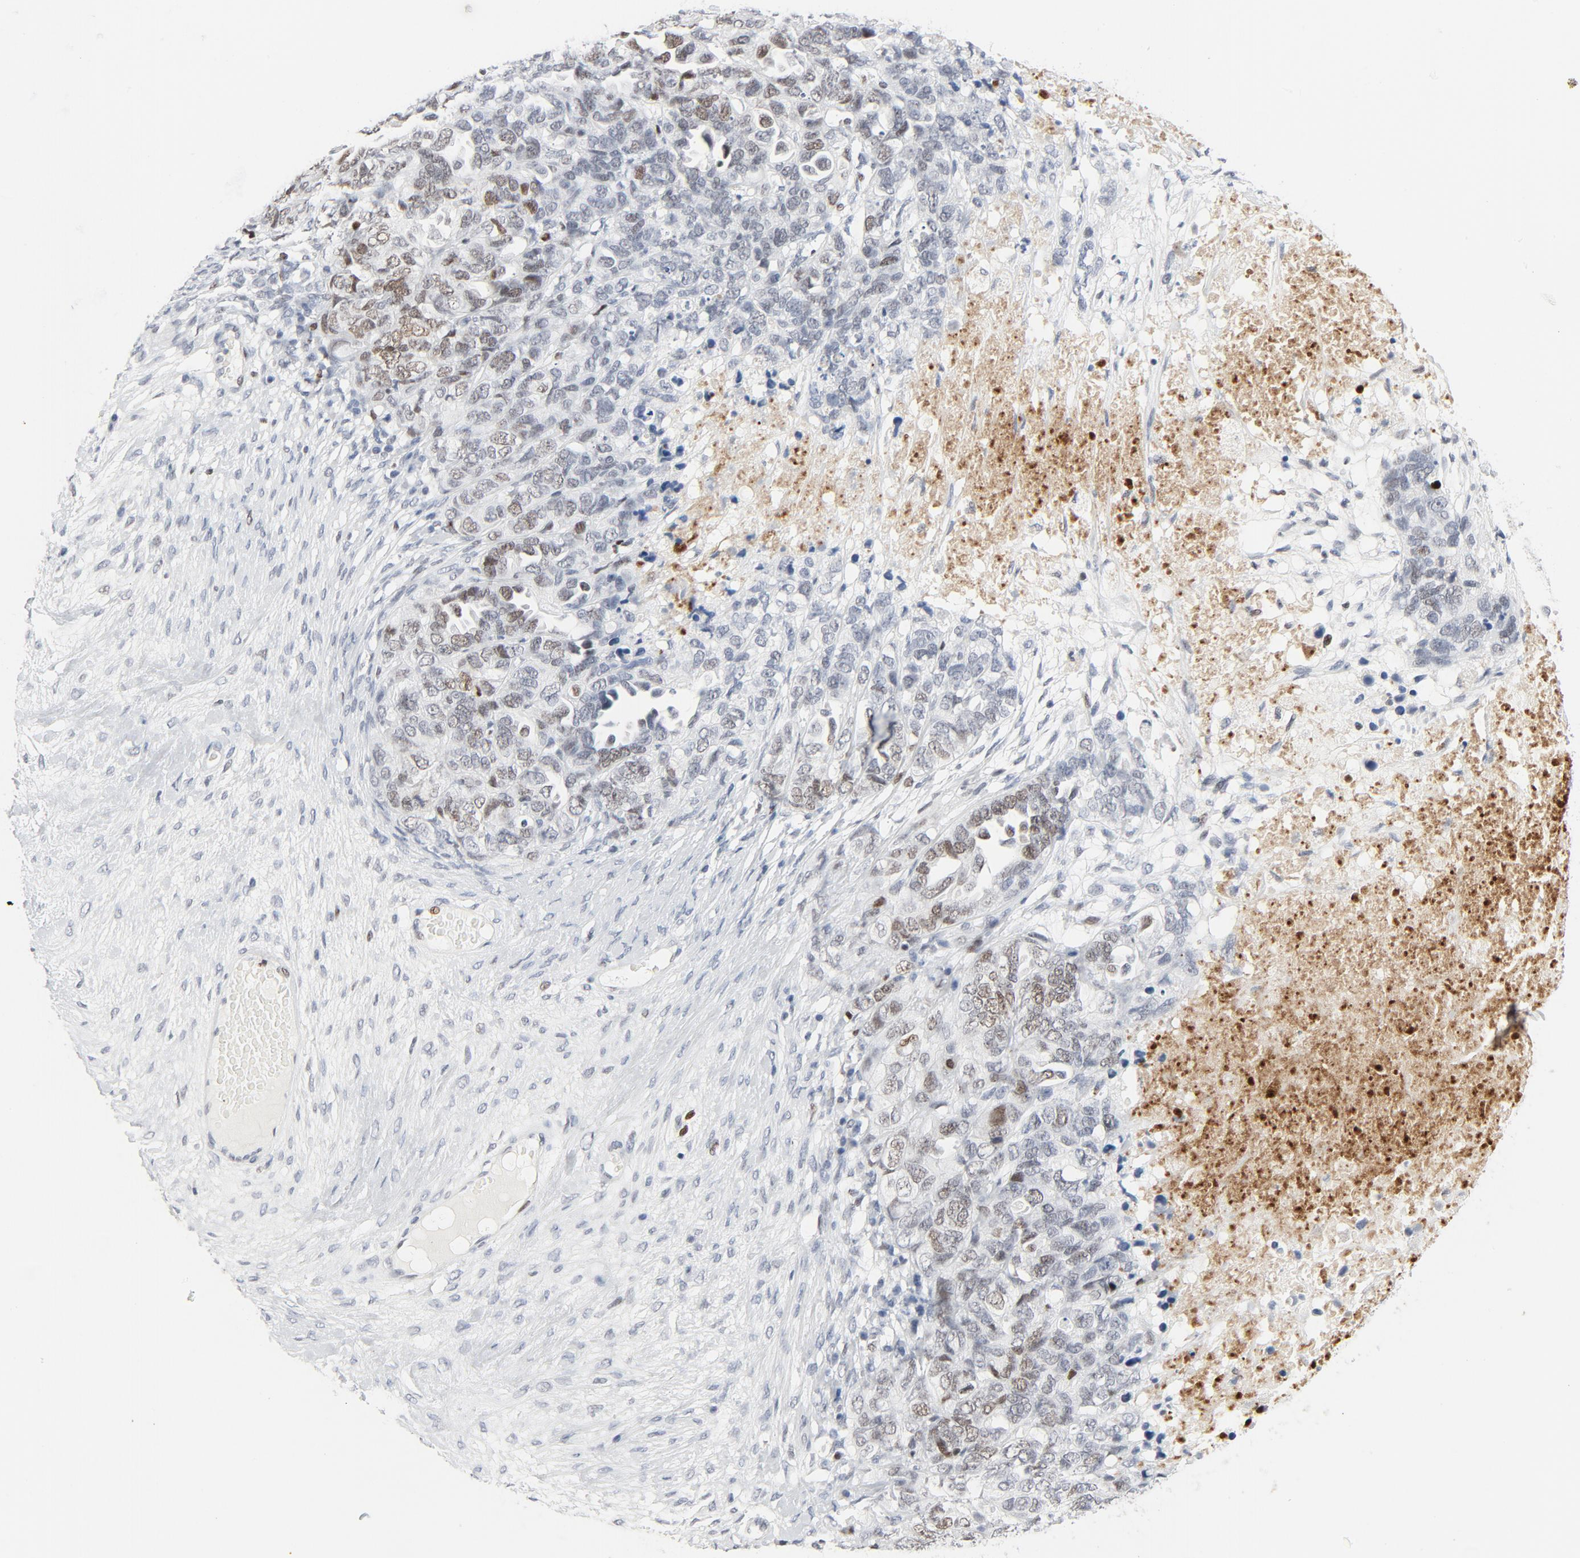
{"staining": {"intensity": "moderate", "quantity": "25%-75%", "location": "nuclear"}, "tissue": "ovarian cancer", "cell_type": "Tumor cells", "image_type": "cancer", "snomed": [{"axis": "morphology", "description": "Cystadenocarcinoma, serous, NOS"}, {"axis": "topography", "description": "Ovary"}], "caption": "Immunohistochemistry (DAB) staining of human ovarian cancer displays moderate nuclear protein positivity in approximately 25%-75% of tumor cells.", "gene": "POLD1", "patient": {"sex": "female", "age": 82}}